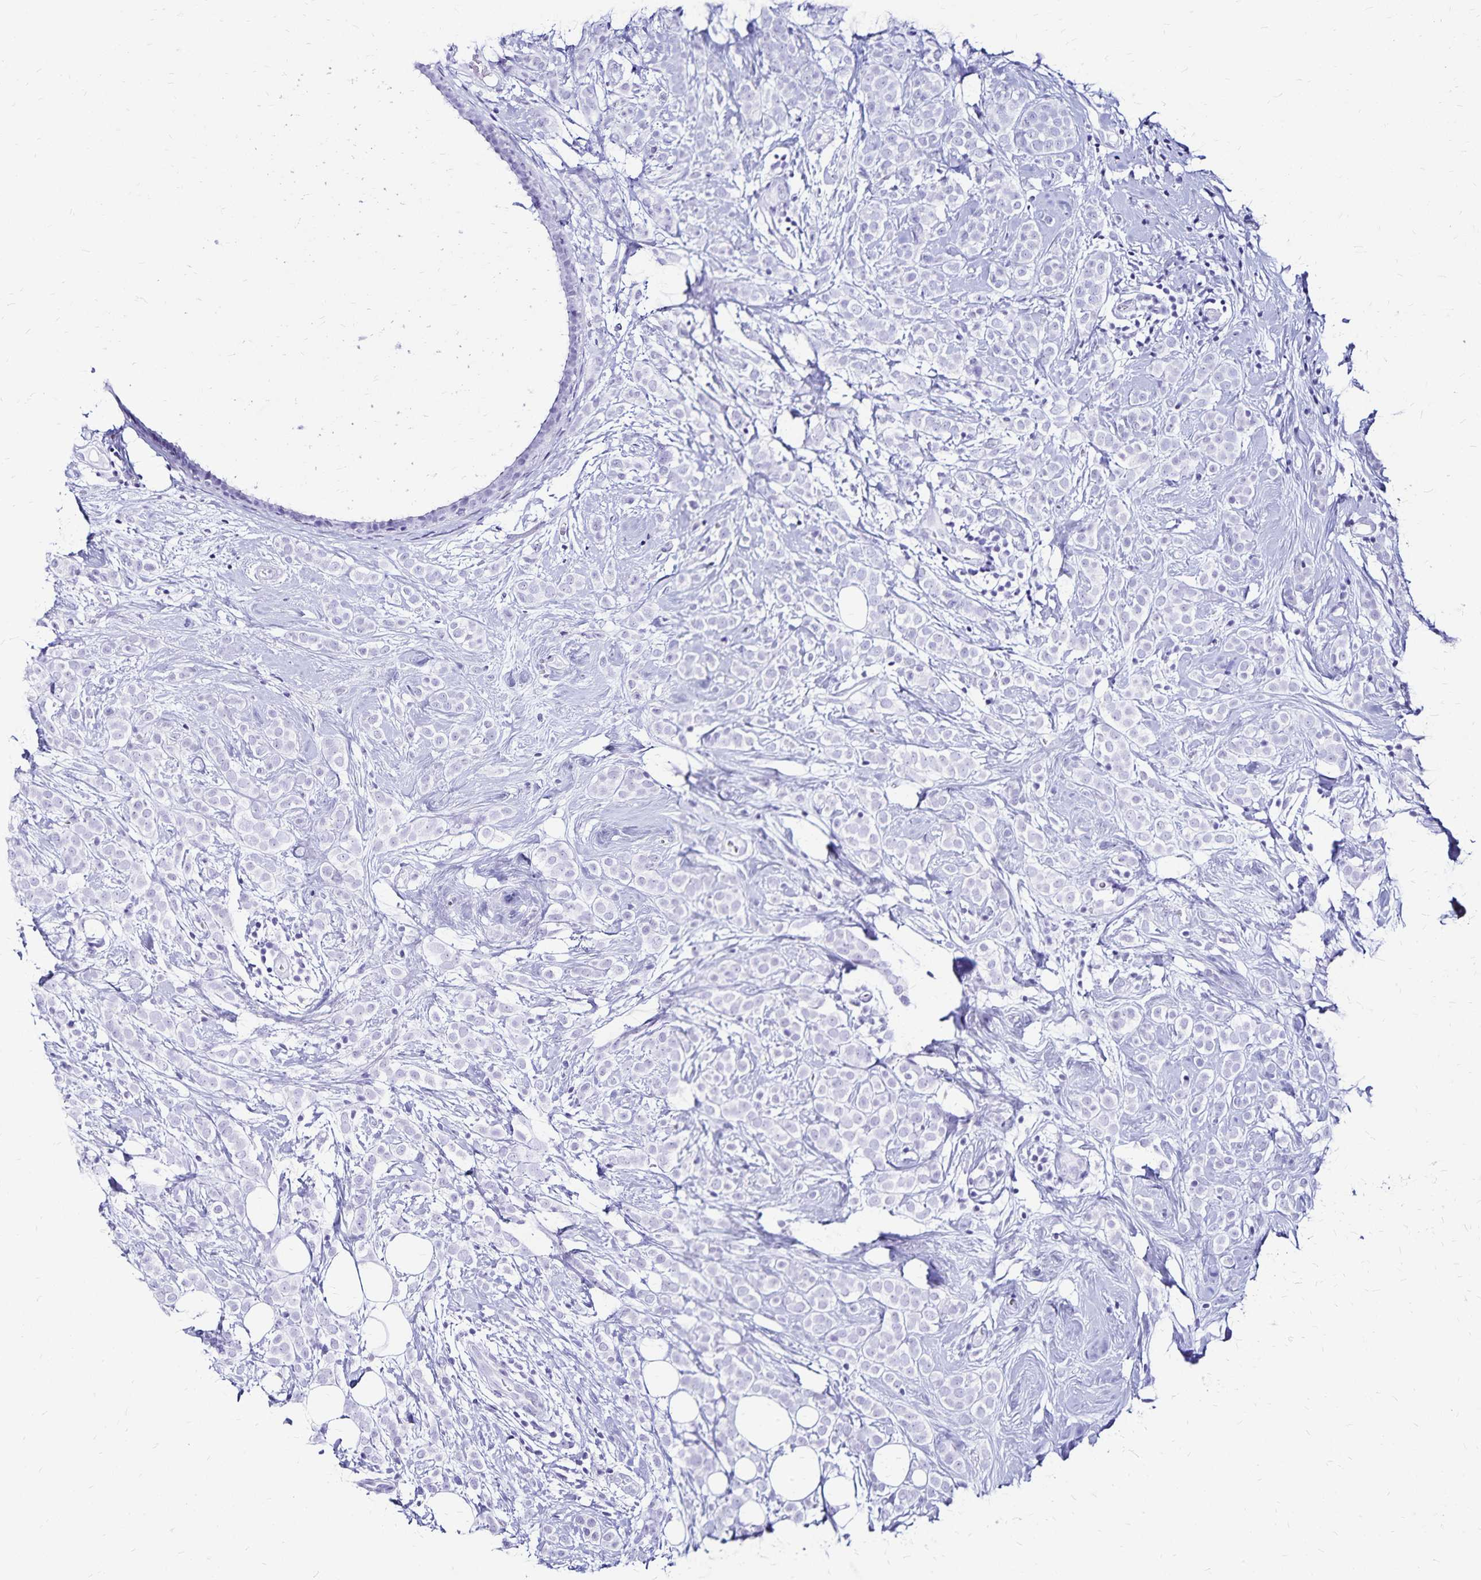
{"staining": {"intensity": "negative", "quantity": "none", "location": "none"}, "tissue": "breast cancer", "cell_type": "Tumor cells", "image_type": "cancer", "snomed": [{"axis": "morphology", "description": "Lobular carcinoma"}, {"axis": "topography", "description": "Breast"}], "caption": "Tumor cells show no significant staining in breast cancer. The staining is performed using DAB (3,3'-diaminobenzidine) brown chromogen with nuclei counter-stained in using hematoxylin.", "gene": "LIN28B", "patient": {"sex": "female", "age": 49}}